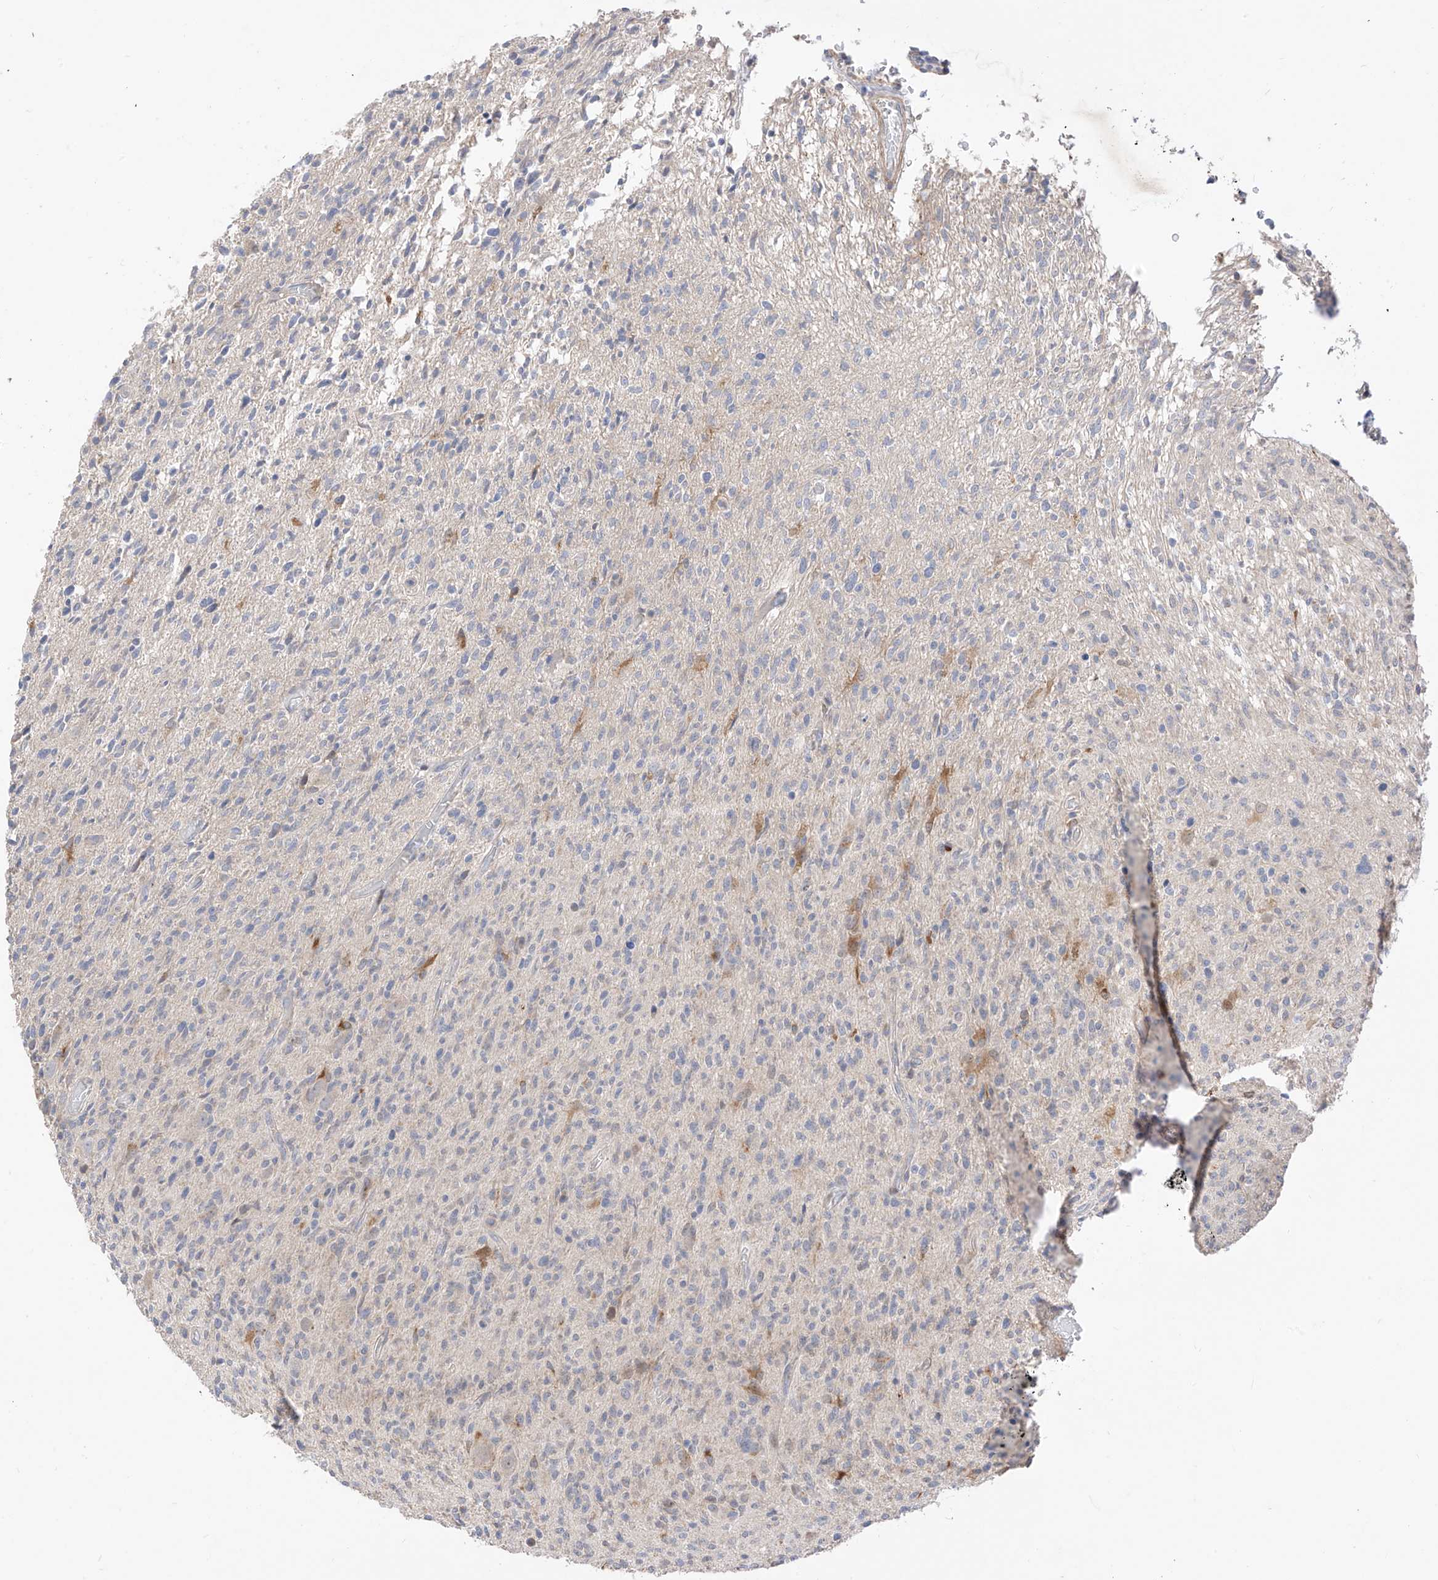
{"staining": {"intensity": "negative", "quantity": "none", "location": "none"}, "tissue": "glioma", "cell_type": "Tumor cells", "image_type": "cancer", "snomed": [{"axis": "morphology", "description": "Glioma, malignant, High grade"}, {"axis": "topography", "description": "Brain"}], "caption": "Malignant glioma (high-grade) stained for a protein using IHC reveals no positivity tumor cells.", "gene": "LATS1", "patient": {"sex": "female", "age": 57}}